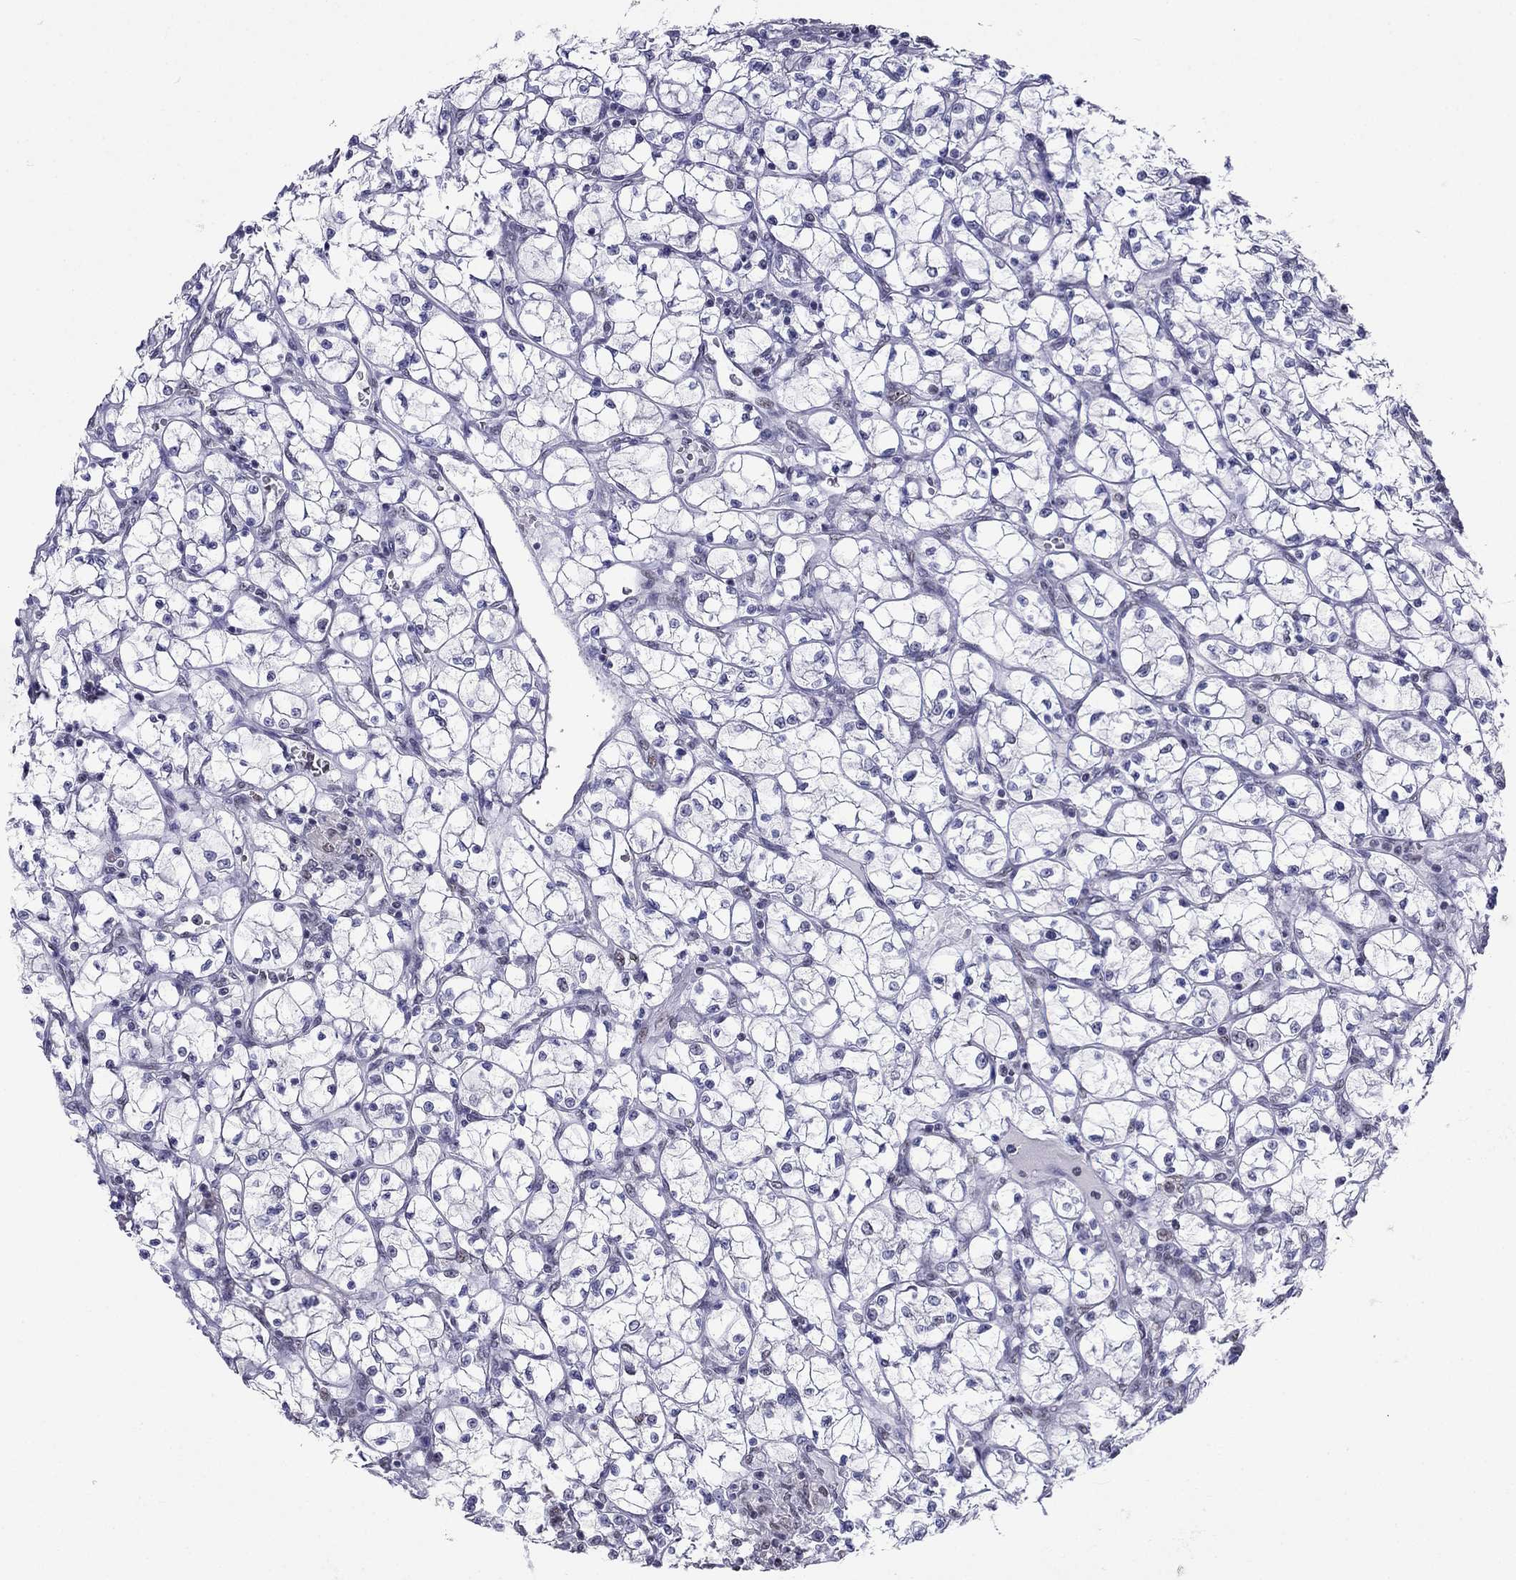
{"staining": {"intensity": "negative", "quantity": "none", "location": "none"}, "tissue": "renal cancer", "cell_type": "Tumor cells", "image_type": "cancer", "snomed": [{"axis": "morphology", "description": "Adenocarcinoma, NOS"}, {"axis": "topography", "description": "Kidney"}], "caption": "IHC micrograph of human renal adenocarcinoma stained for a protein (brown), which demonstrates no positivity in tumor cells.", "gene": "PPM1G", "patient": {"sex": "female", "age": 64}}